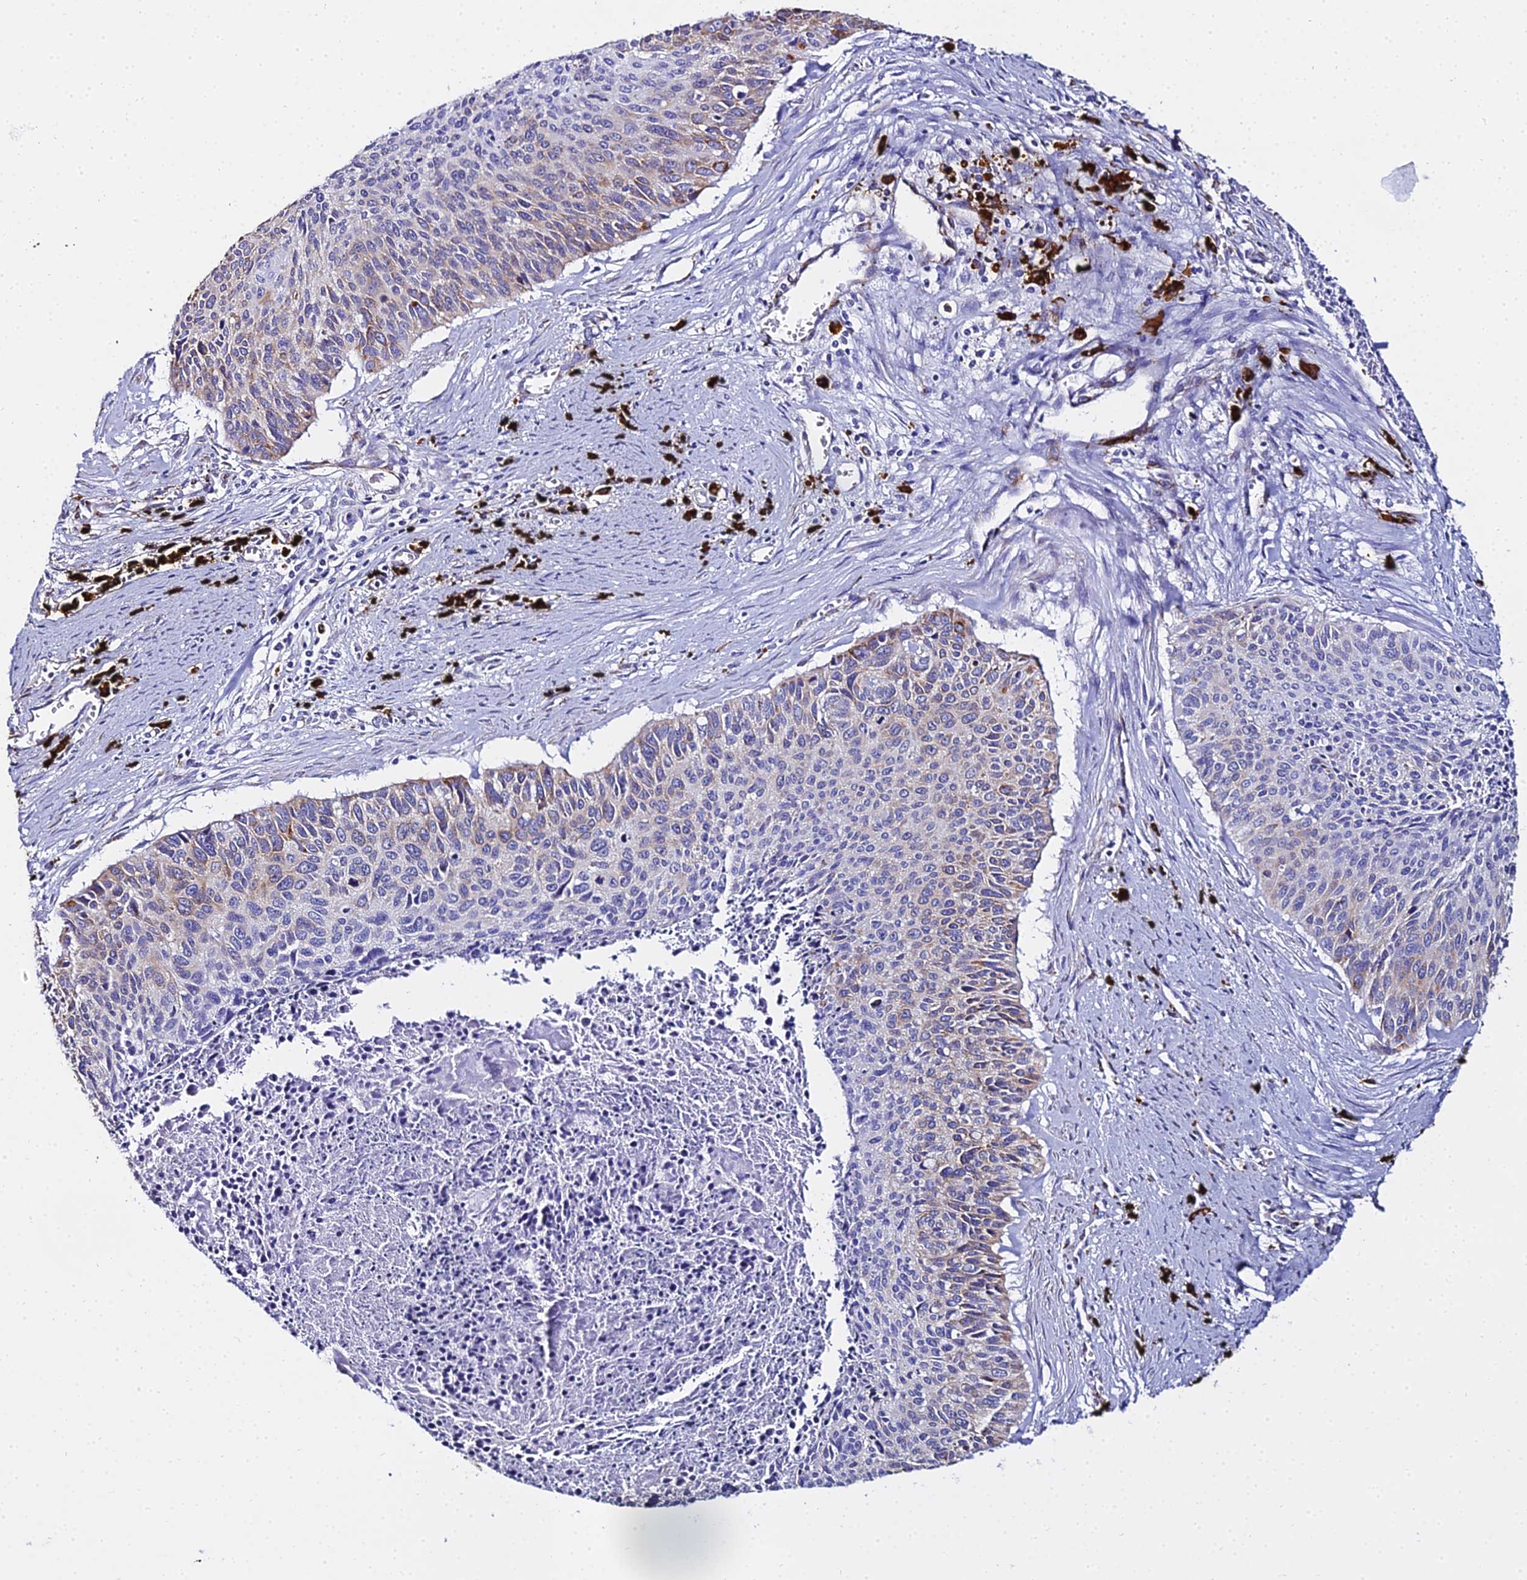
{"staining": {"intensity": "weak", "quantity": "<25%", "location": "cytoplasmic/membranous"}, "tissue": "cervical cancer", "cell_type": "Tumor cells", "image_type": "cancer", "snomed": [{"axis": "morphology", "description": "Squamous cell carcinoma, NOS"}, {"axis": "topography", "description": "Cervix"}], "caption": "The photomicrograph shows no significant positivity in tumor cells of squamous cell carcinoma (cervical). Nuclei are stained in blue.", "gene": "TXNDC5", "patient": {"sex": "female", "age": 55}}